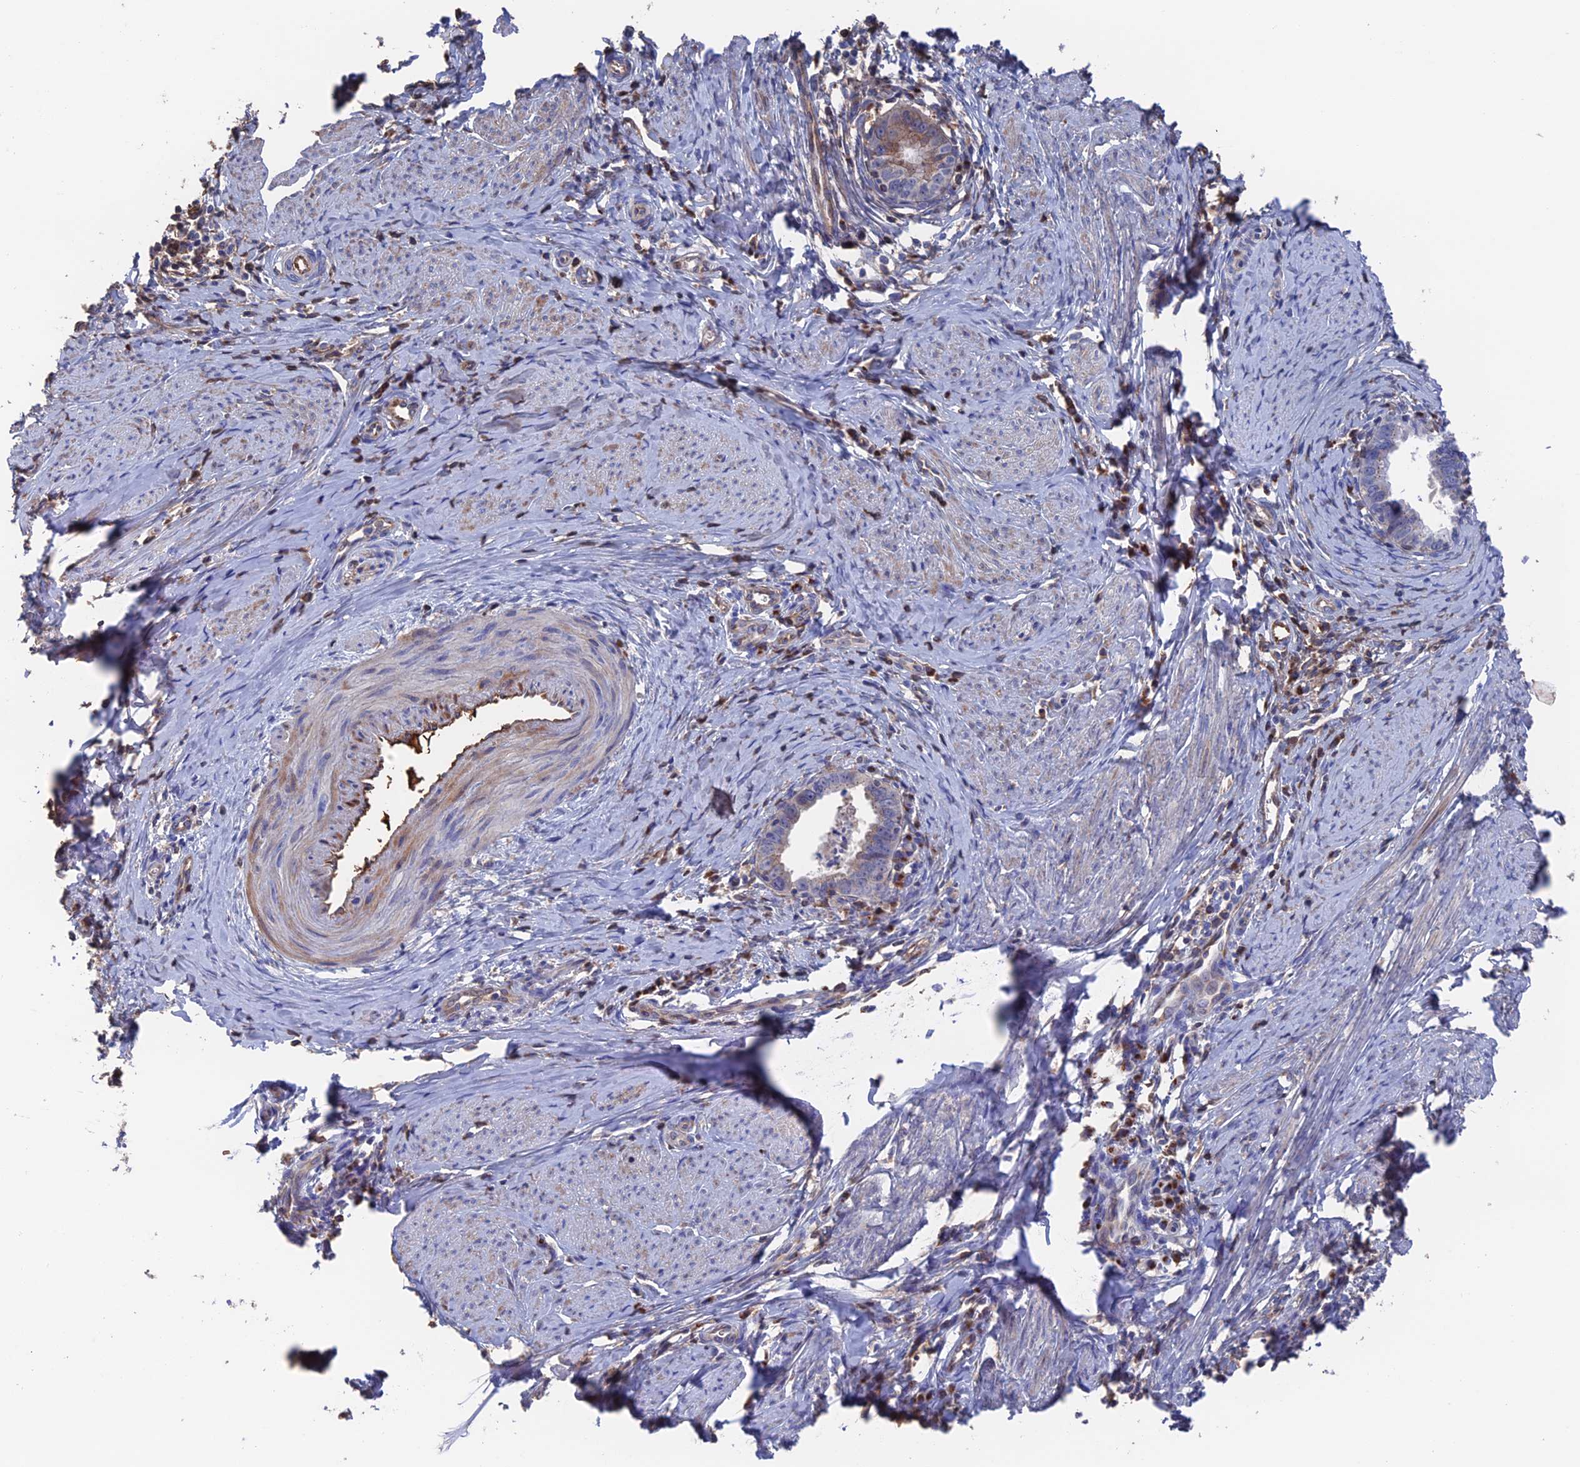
{"staining": {"intensity": "moderate", "quantity": "<25%", "location": "cytoplasmic/membranous"}, "tissue": "cervical cancer", "cell_type": "Tumor cells", "image_type": "cancer", "snomed": [{"axis": "morphology", "description": "Adenocarcinoma, NOS"}, {"axis": "topography", "description": "Cervix"}], "caption": "Moderate cytoplasmic/membranous positivity for a protein is present in approximately <25% of tumor cells of adenocarcinoma (cervical) using immunohistochemistry.", "gene": "HPF1", "patient": {"sex": "female", "age": 36}}